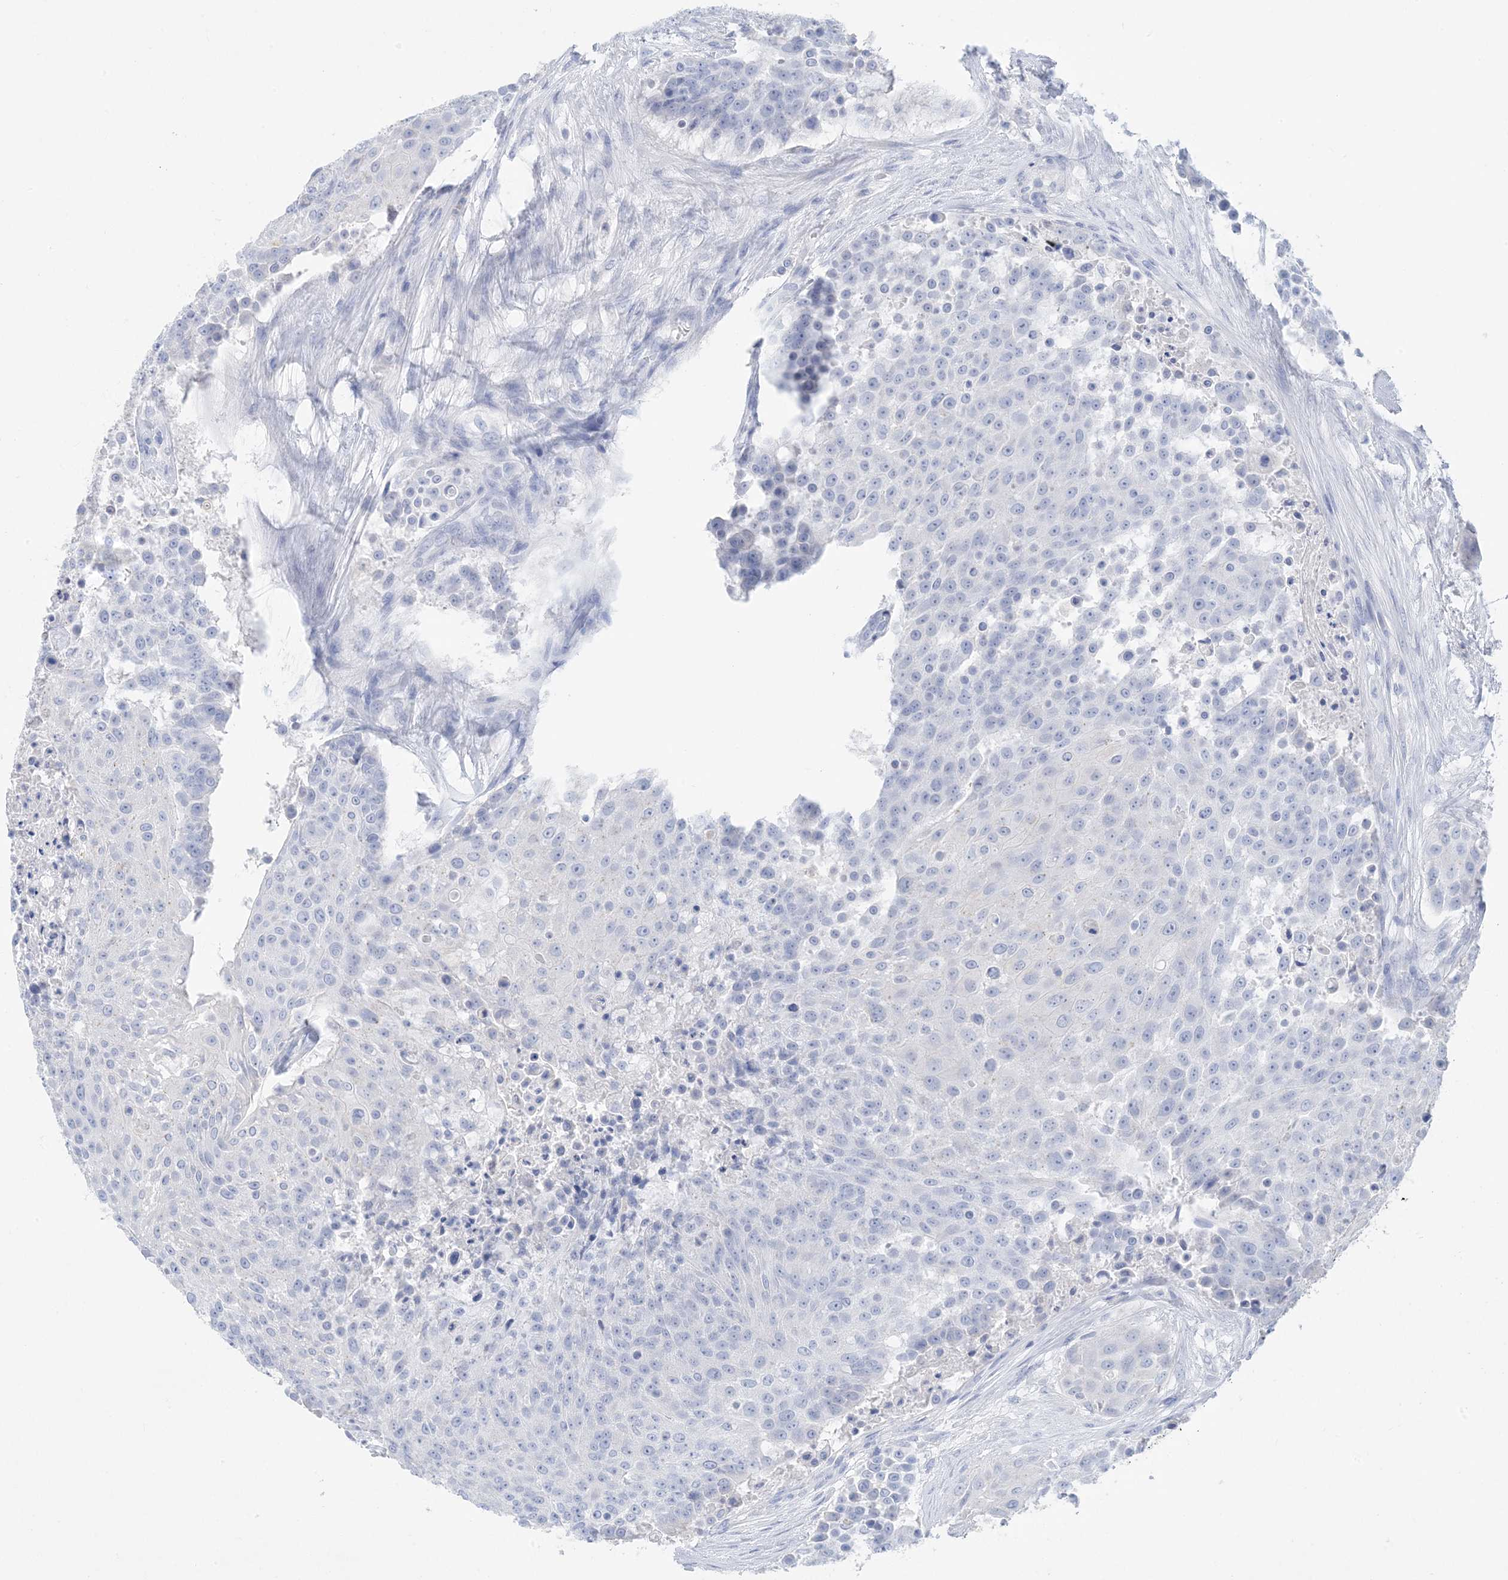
{"staining": {"intensity": "negative", "quantity": "none", "location": "none"}, "tissue": "urothelial cancer", "cell_type": "Tumor cells", "image_type": "cancer", "snomed": [{"axis": "morphology", "description": "Urothelial carcinoma, High grade"}, {"axis": "topography", "description": "Urinary bladder"}], "caption": "Tumor cells are negative for protein expression in human urothelial carcinoma (high-grade).", "gene": "SH3YL1", "patient": {"sex": "female", "age": 63}}